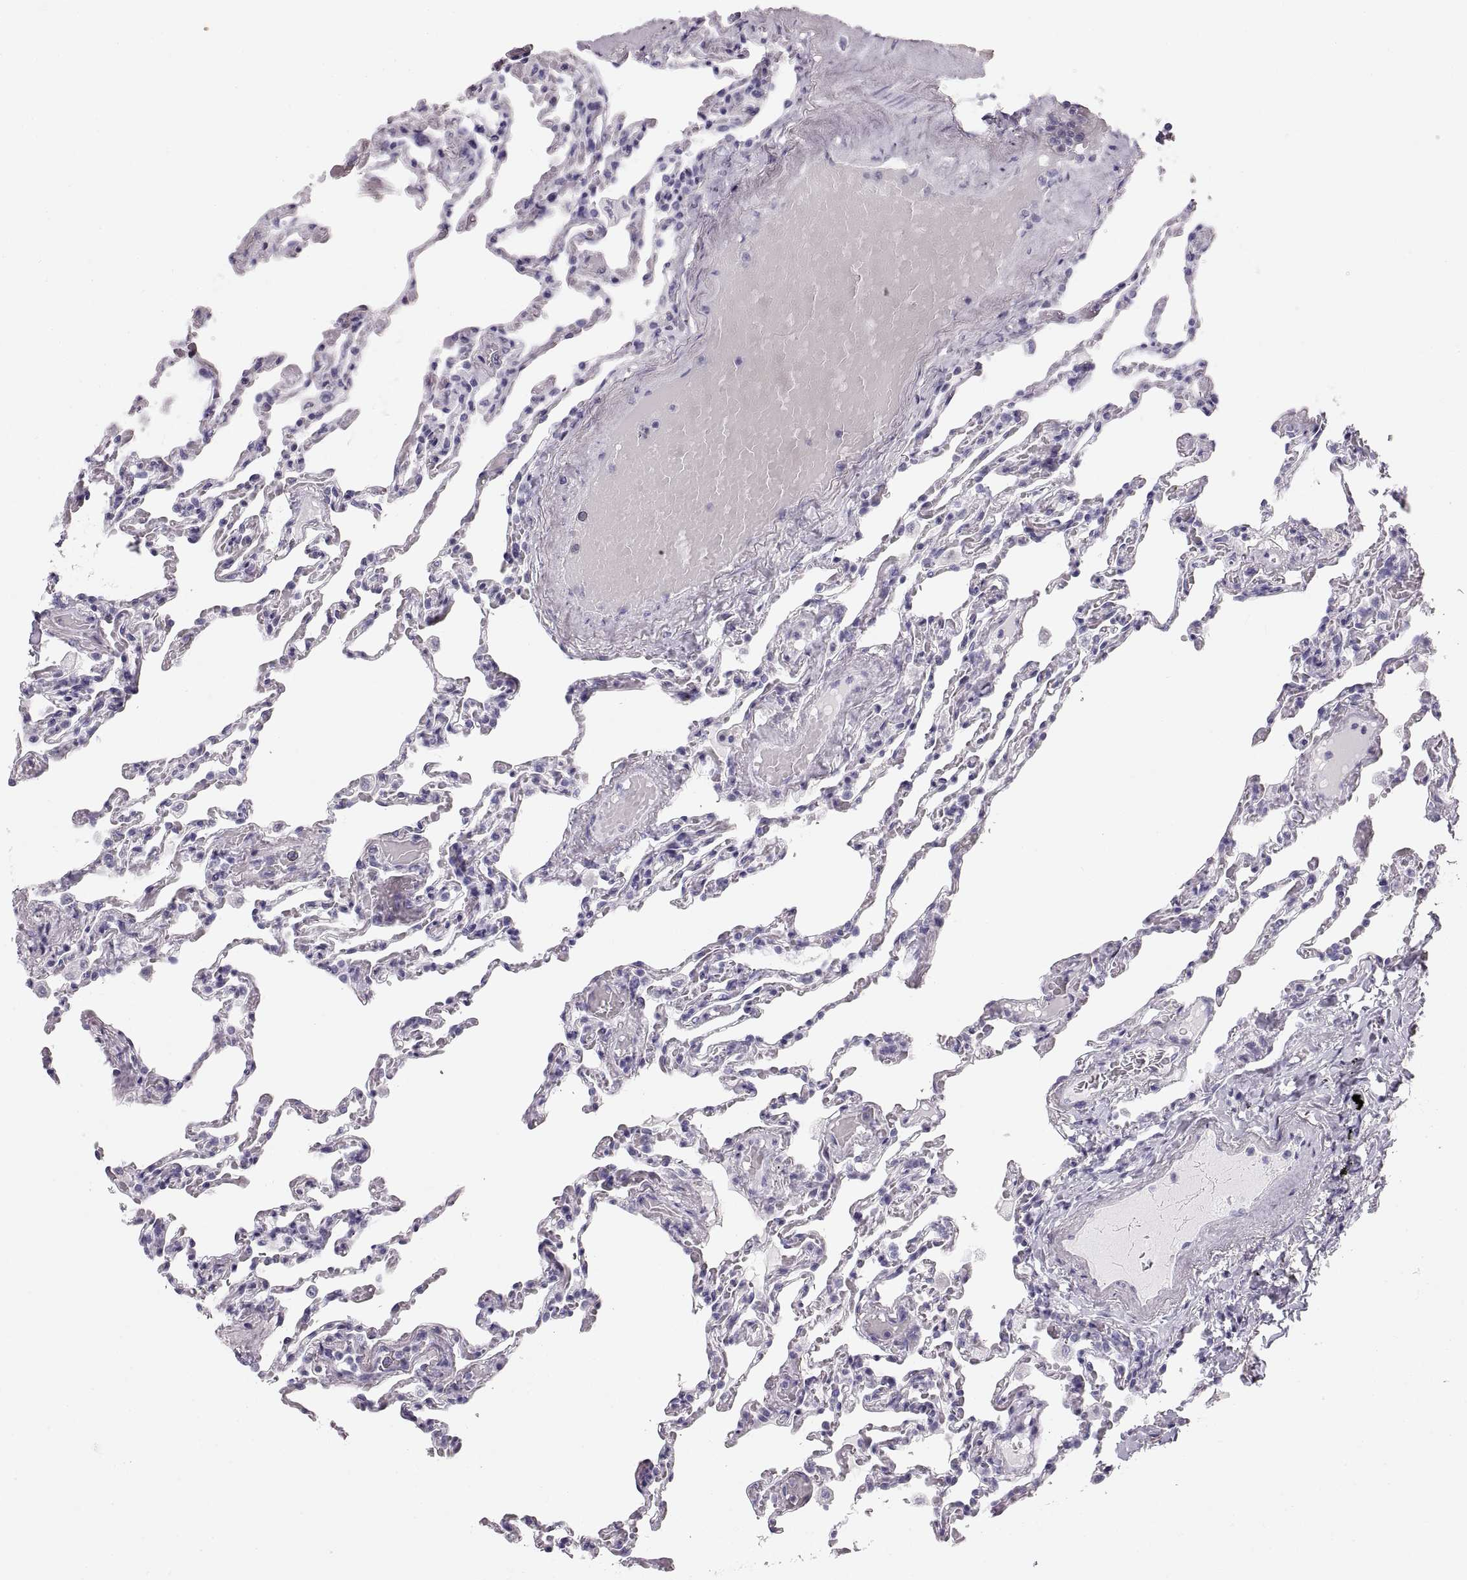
{"staining": {"intensity": "negative", "quantity": "none", "location": "none"}, "tissue": "lung", "cell_type": "Alveolar cells", "image_type": "normal", "snomed": [{"axis": "morphology", "description": "Normal tissue, NOS"}, {"axis": "topography", "description": "Lung"}], "caption": "This photomicrograph is of normal lung stained with immunohistochemistry to label a protein in brown with the nuclei are counter-stained blue. There is no expression in alveolar cells.", "gene": "CRYAA", "patient": {"sex": "female", "age": 43}}